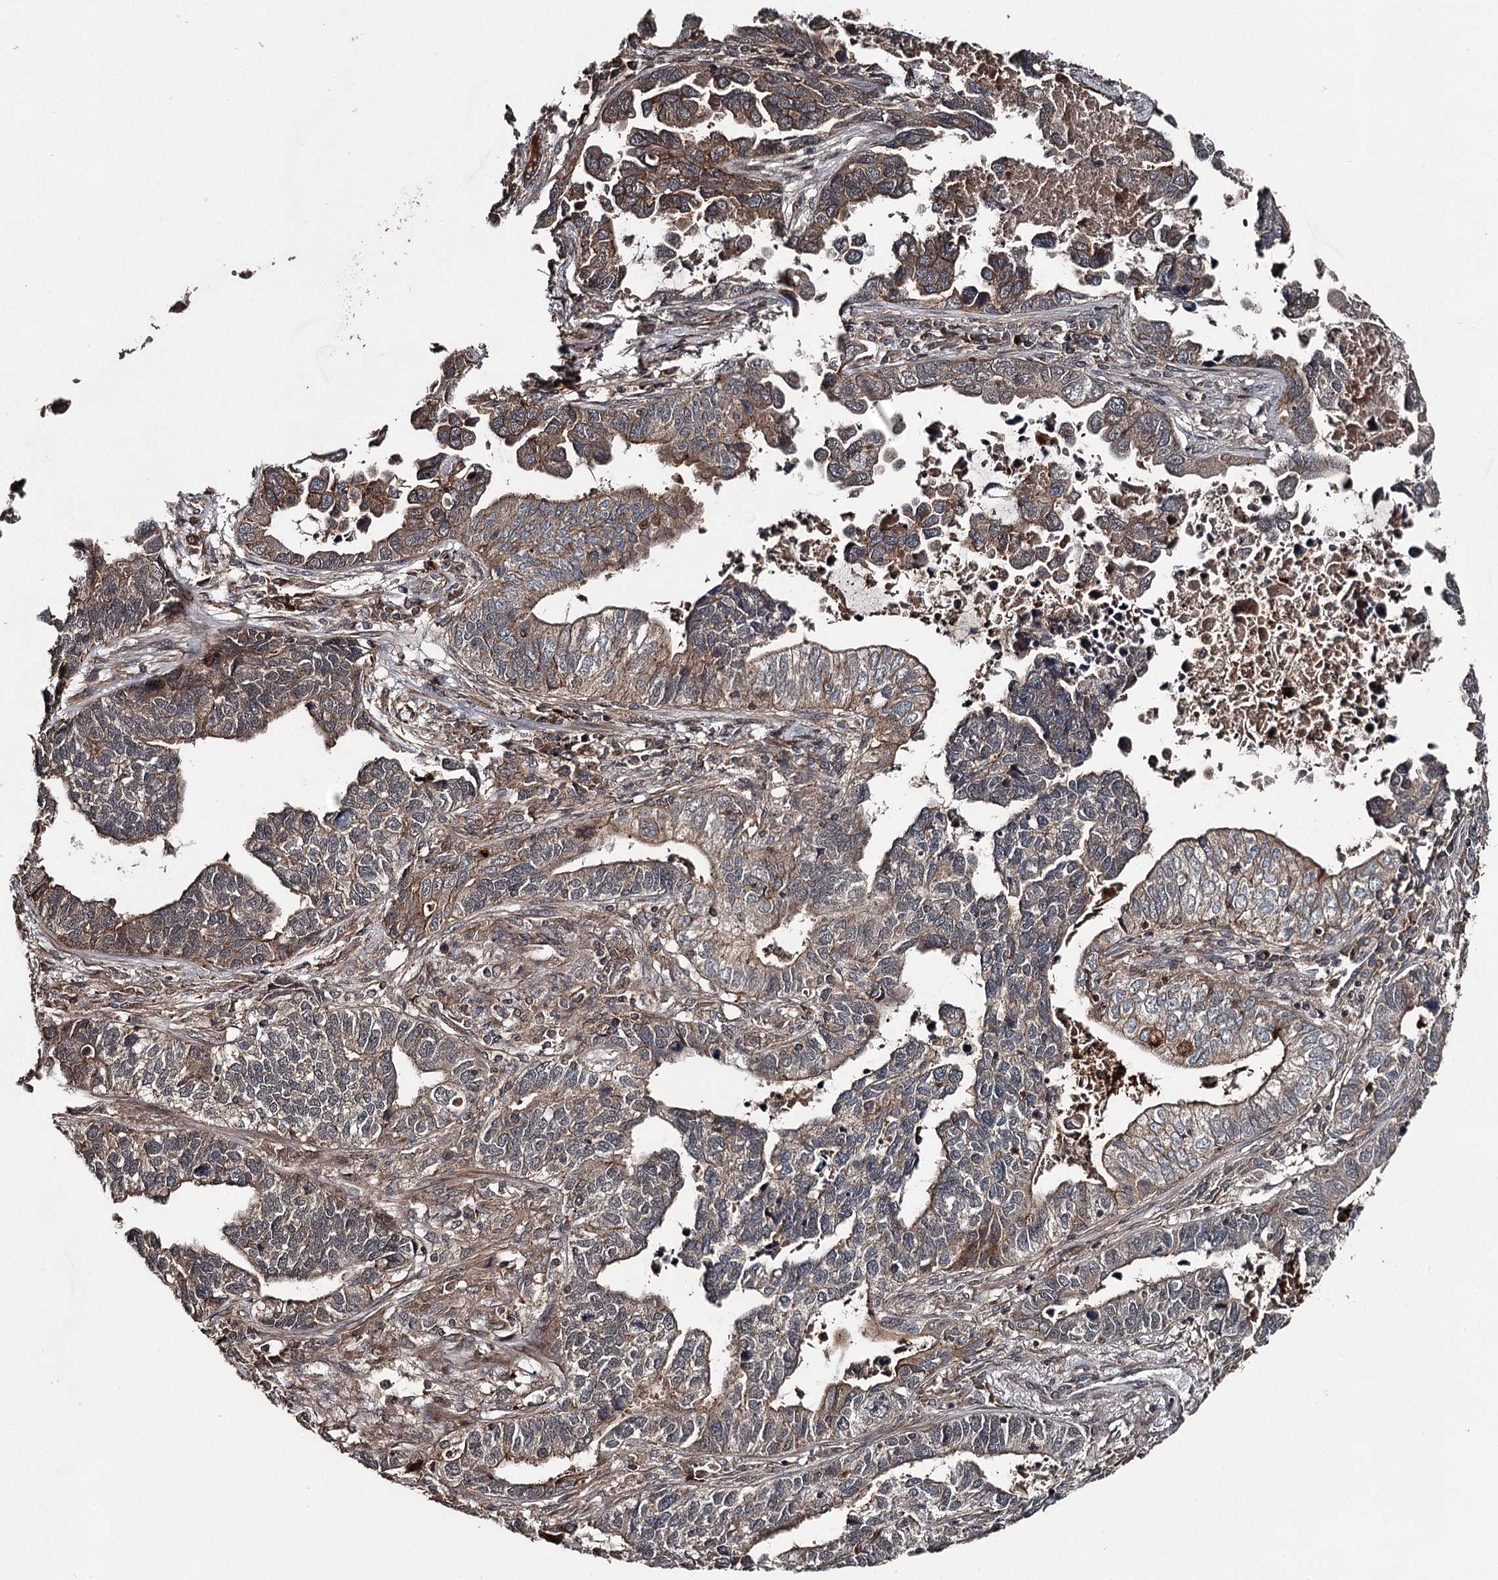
{"staining": {"intensity": "moderate", "quantity": ">75%", "location": "cytoplasmic/membranous"}, "tissue": "lung cancer", "cell_type": "Tumor cells", "image_type": "cancer", "snomed": [{"axis": "morphology", "description": "Adenocarcinoma, NOS"}, {"axis": "topography", "description": "Lung"}], "caption": "Protein expression analysis of human lung cancer reveals moderate cytoplasmic/membranous positivity in approximately >75% of tumor cells.", "gene": "RAB21", "patient": {"sex": "male", "age": 67}}